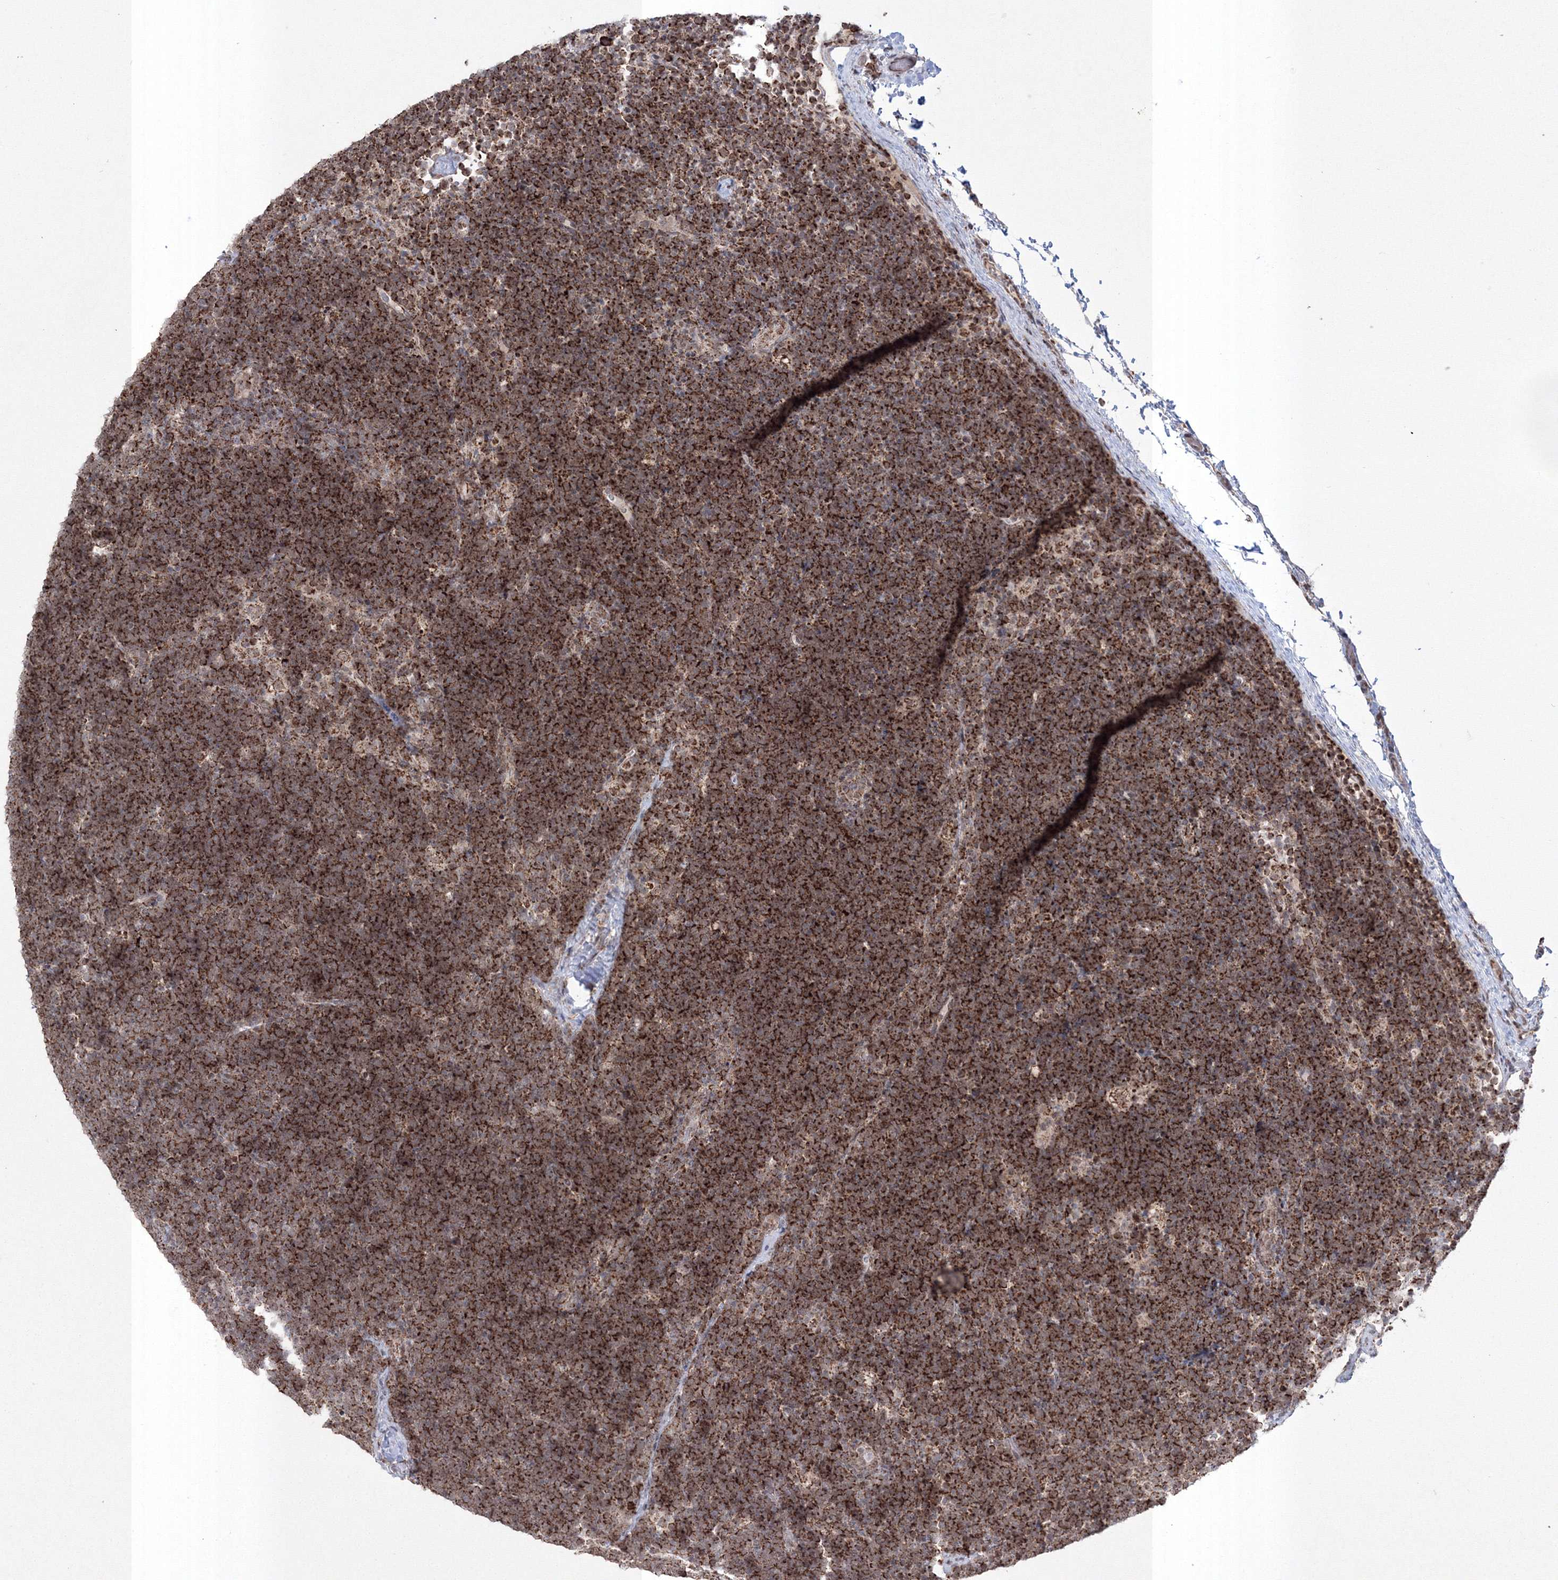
{"staining": {"intensity": "strong", "quantity": ">75%", "location": "cytoplasmic/membranous"}, "tissue": "lymphoma", "cell_type": "Tumor cells", "image_type": "cancer", "snomed": [{"axis": "morphology", "description": "Malignant lymphoma, non-Hodgkin's type, High grade"}, {"axis": "topography", "description": "Lymph node"}], "caption": "A high-resolution histopathology image shows IHC staining of malignant lymphoma, non-Hodgkin's type (high-grade), which displays strong cytoplasmic/membranous positivity in about >75% of tumor cells.", "gene": "GRSF1", "patient": {"sex": "male", "age": 13}}